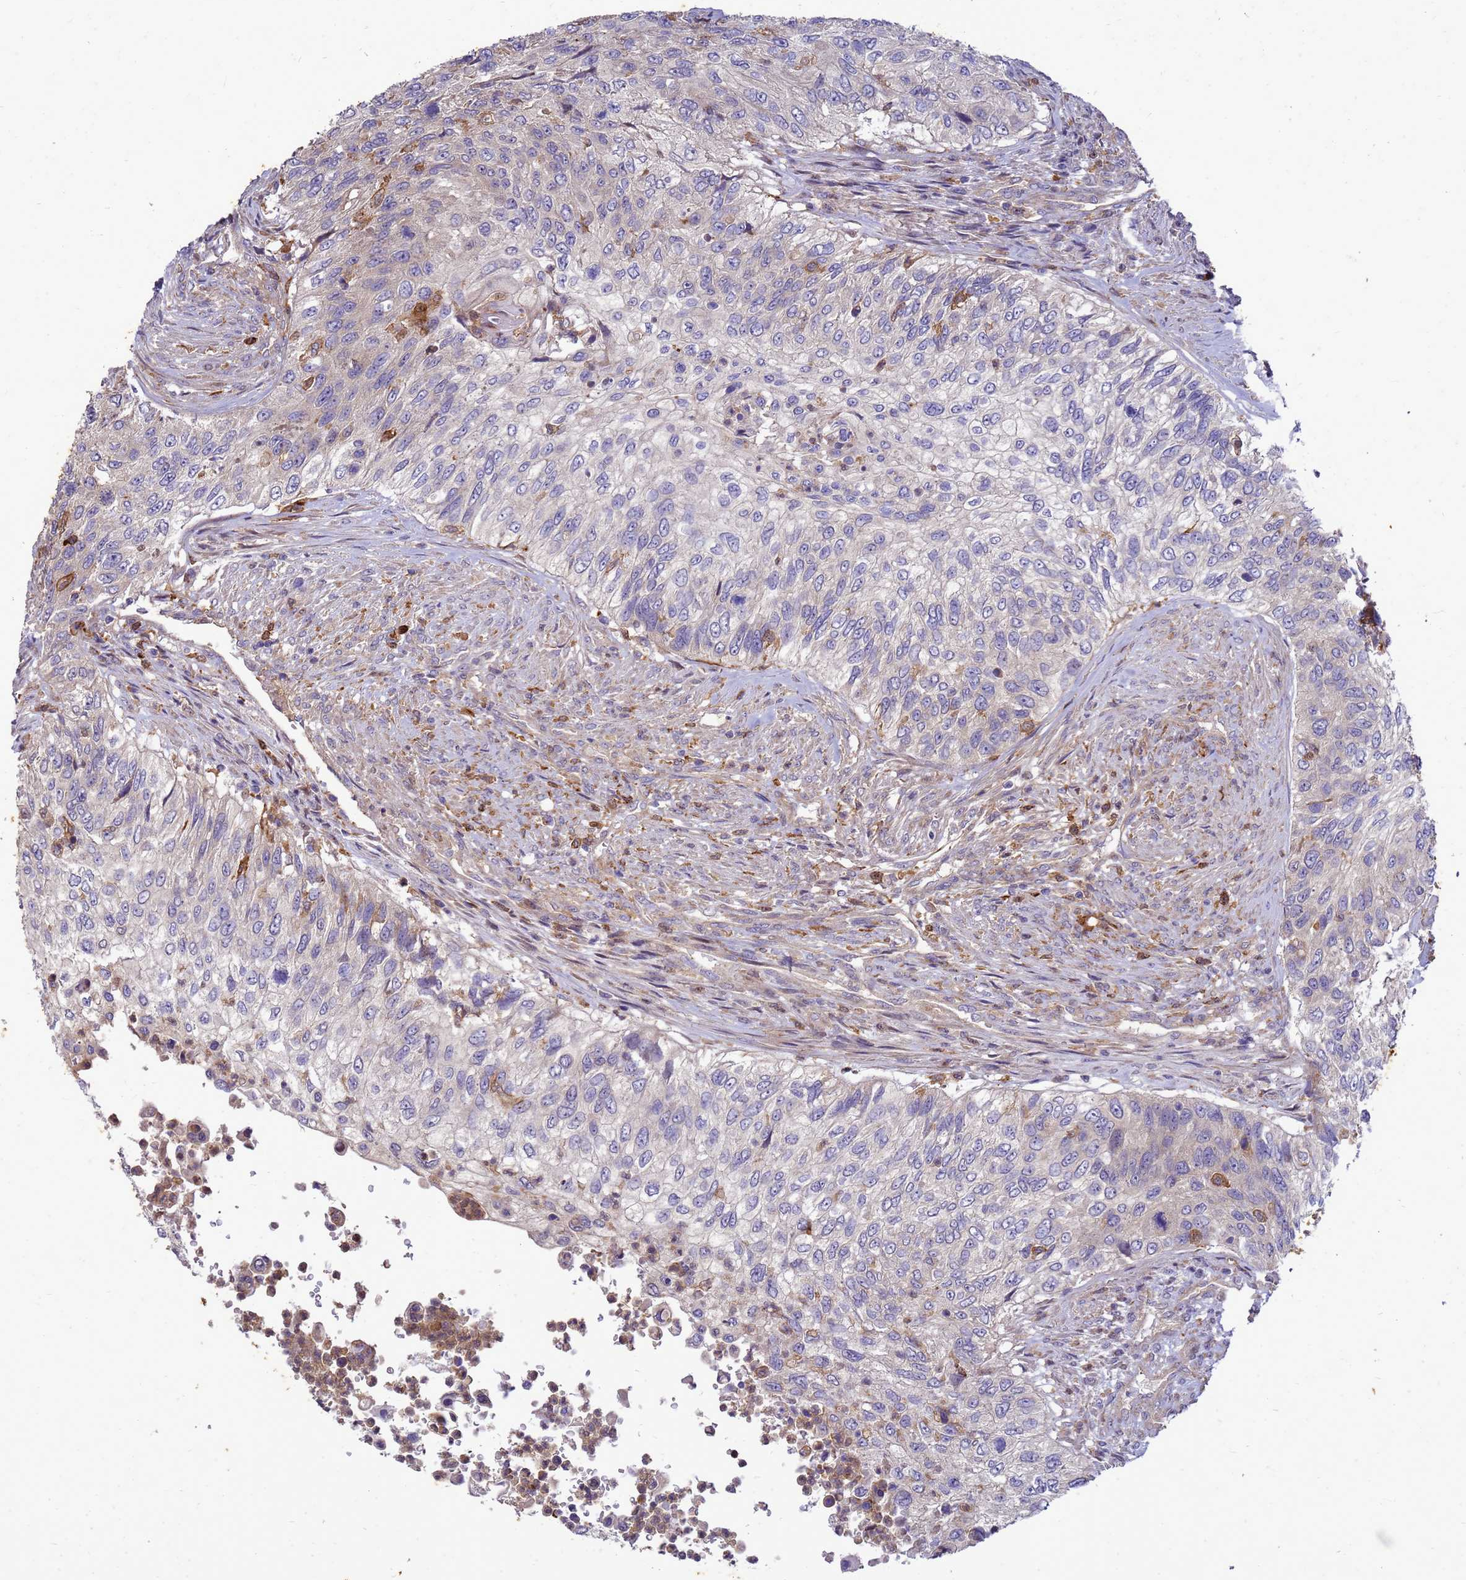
{"staining": {"intensity": "negative", "quantity": "none", "location": "none"}, "tissue": "urothelial cancer", "cell_type": "Tumor cells", "image_type": "cancer", "snomed": [{"axis": "morphology", "description": "Urothelial carcinoma, High grade"}, {"axis": "topography", "description": "Urinary bladder"}], "caption": "The immunohistochemistry image has no significant positivity in tumor cells of urothelial carcinoma (high-grade) tissue. (DAB immunohistochemistry visualized using brightfield microscopy, high magnification).", "gene": "RNF215", "patient": {"sex": "female", "age": 60}}